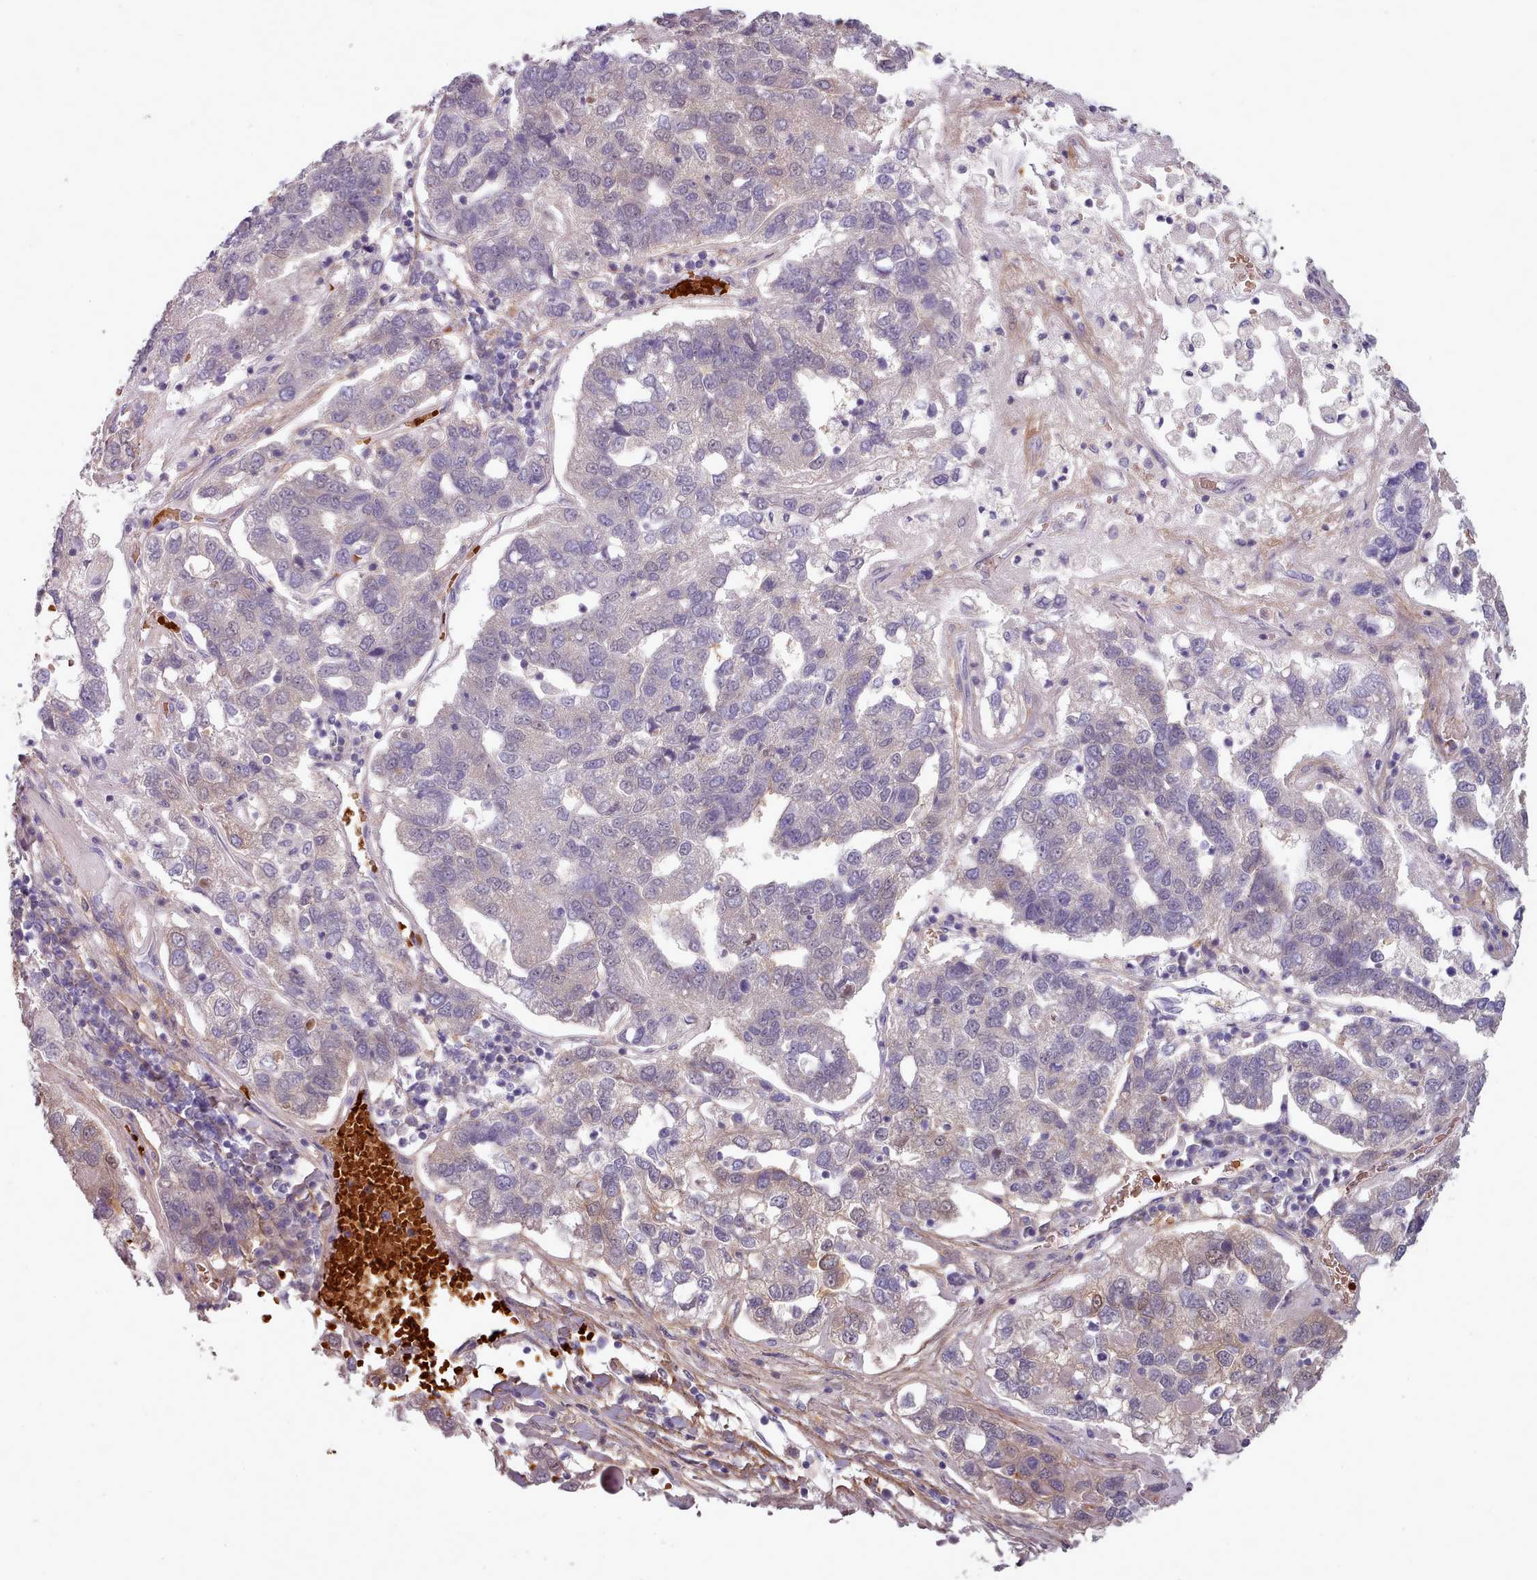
{"staining": {"intensity": "negative", "quantity": "none", "location": "none"}, "tissue": "pancreatic cancer", "cell_type": "Tumor cells", "image_type": "cancer", "snomed": [{"axis": "morphology", "description": "Adenocarcinoma, NOS"}, {"axis": "topography", "description": "Pancreas"}], "caption": "An immunohistochemistry (IHC) photomicrograph of pancreatic cancer is shown. There is no staining in tumor cells of pancreatic cancer.", "gene": "CLNS1A", "patient": {"sex": "female", "age": 61}}